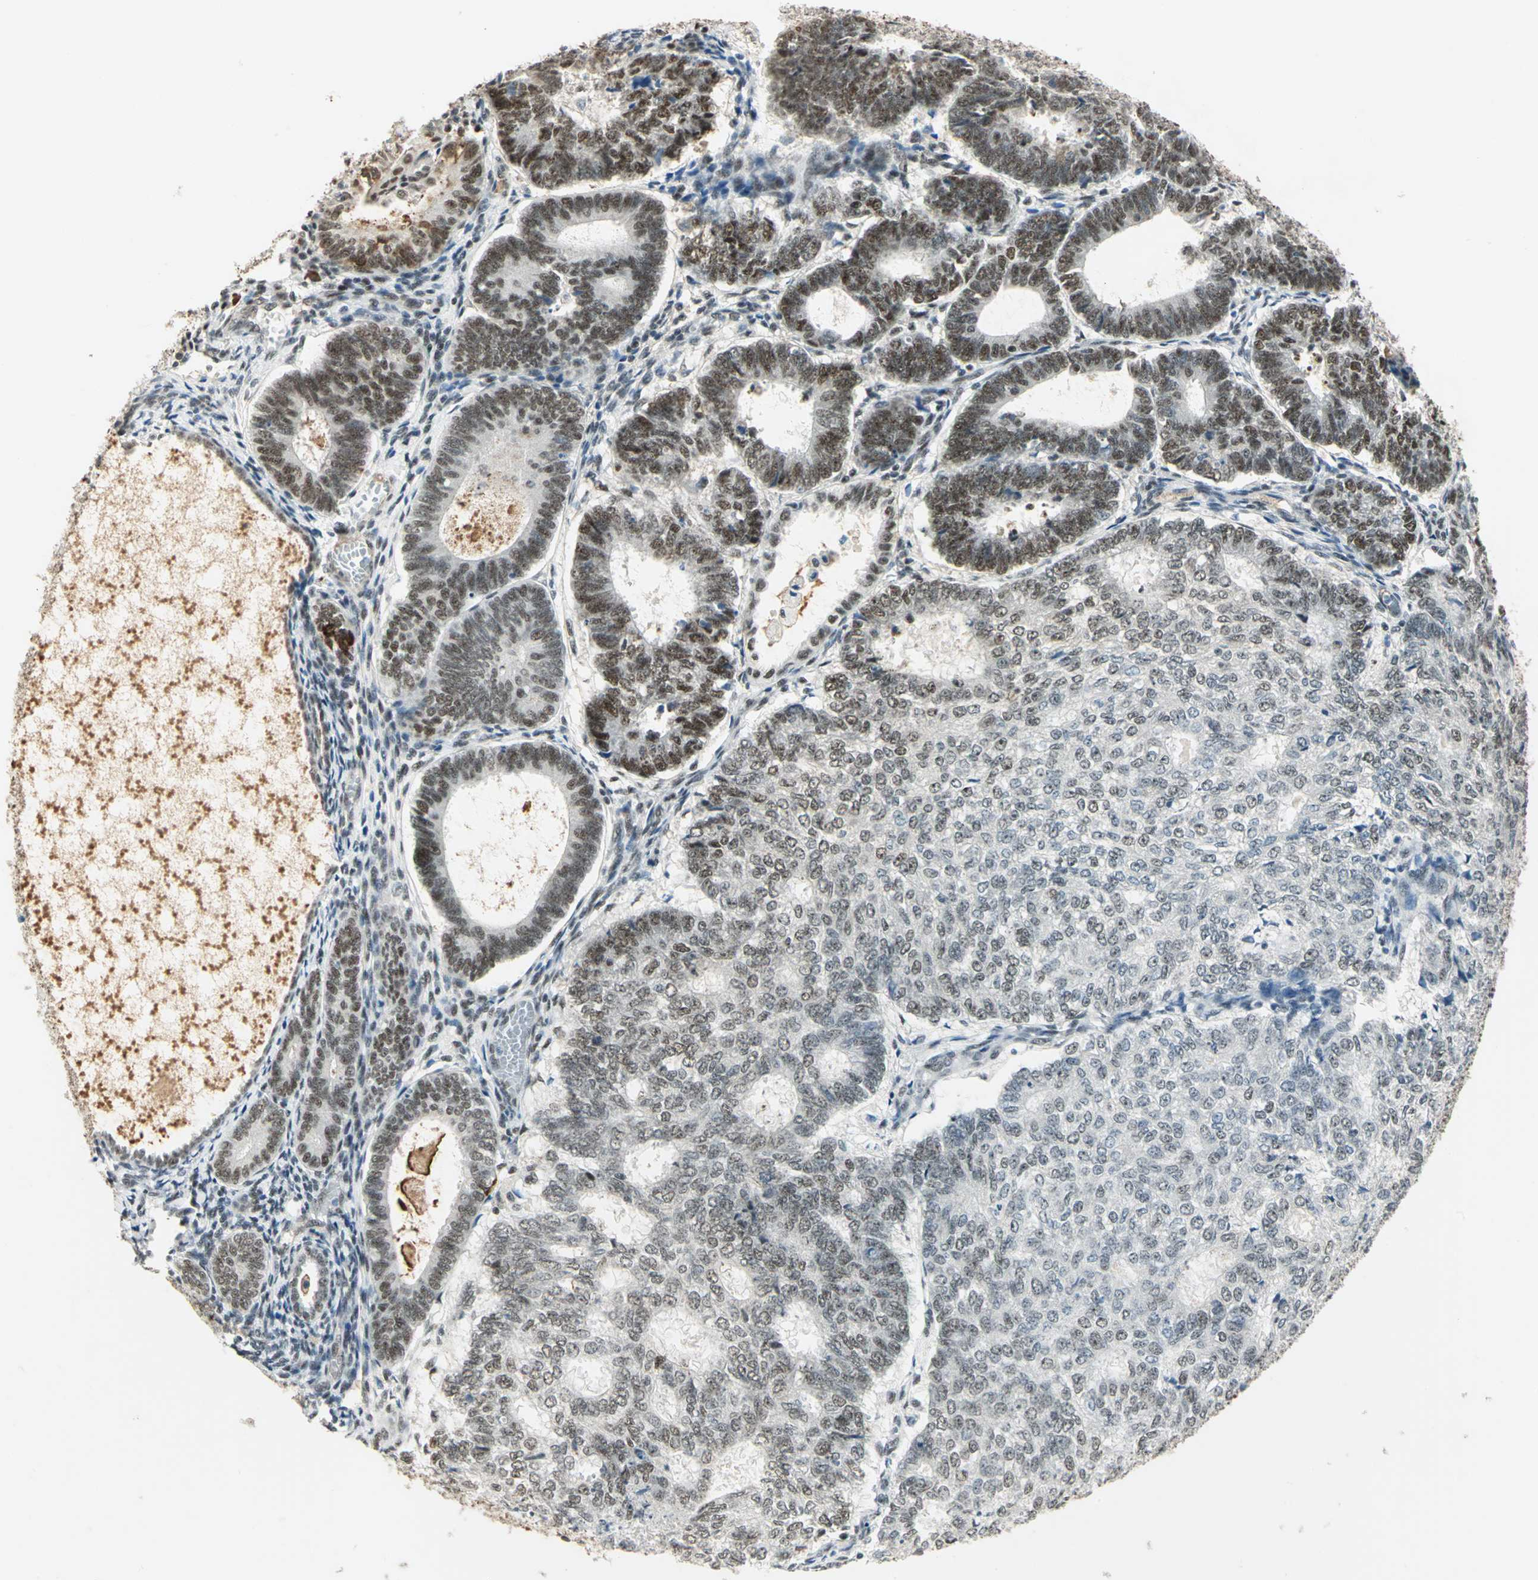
{"staining": {"intensity": "moderate", "quantity": ">75%", "location": "nuclear"}, "tissue": "endometrial cancer", "cell_type": "Tumor cells", "image_type": "cancer", "snomed": [{"axis": "morphology", "description": "Adenocarcinoma, NOS"}, {"axis": "topography", "description": "Uterus"}], "caption": "A brown stain shows moderate nuclear staining of a protein in adenocarcinoma (endometrial) tumor cells.", "gene": "CCNT1", "patient": {"sex": "female", "age": 60}}